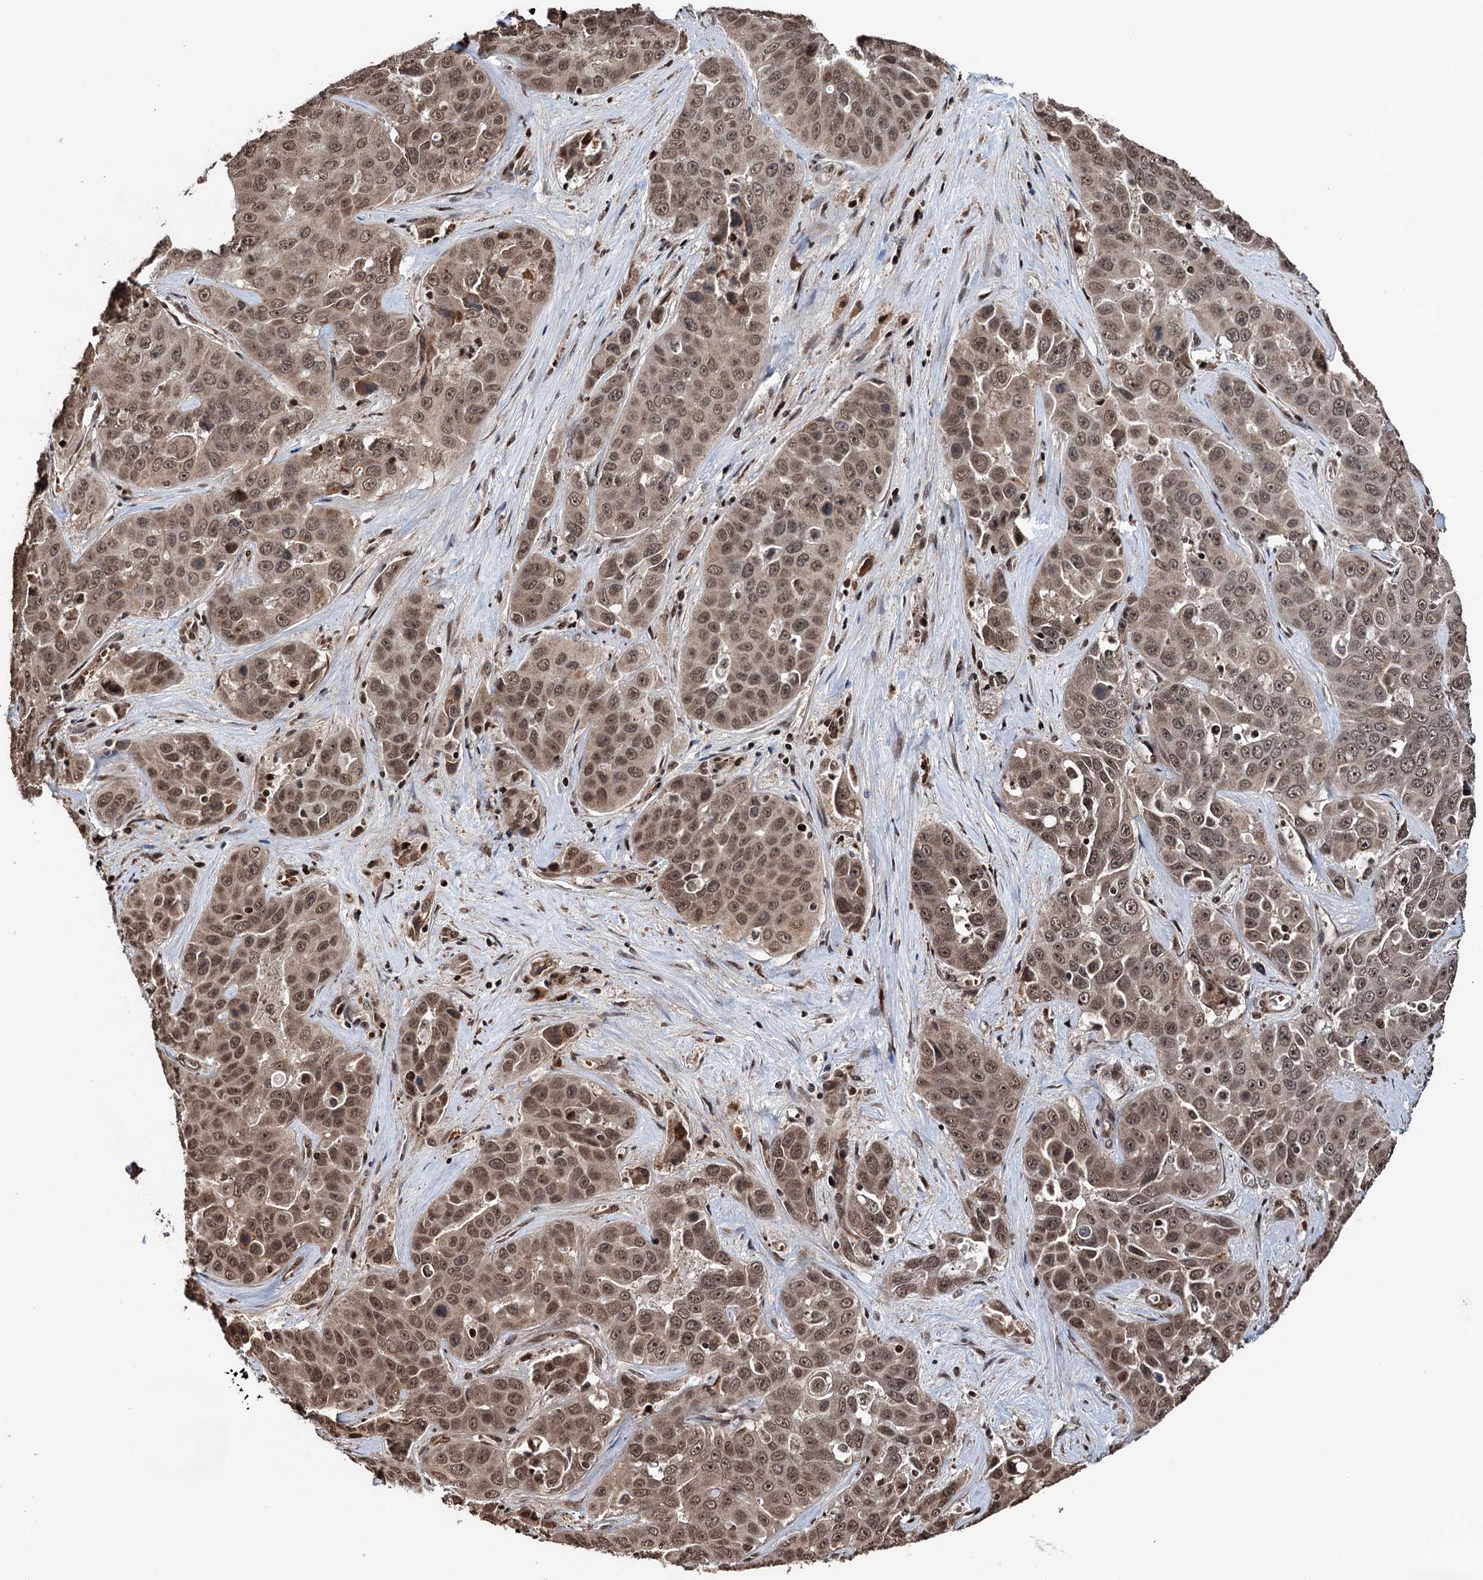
{"staining": {"intensity": "moderate", "quantity": ">75%", "location": "nuclear"}, "tissue": "liver cancer", "cell_type": "Tumor cells", "image_type": "cancer", "snomed": [{"axis": "morphology", "description": "Cholangiocarcinoma"}, {"axis": "topography", "description": "Liver"}], "caption": "IHC of human liver cholangiocarcinoma shows medium levels of moderate nuclear staining in about >75% of tumor cells. (IHC, brightfield microscopy, high magnification).", "gene": "EYA4", "patient": {"sex": "female", "age": 52}}